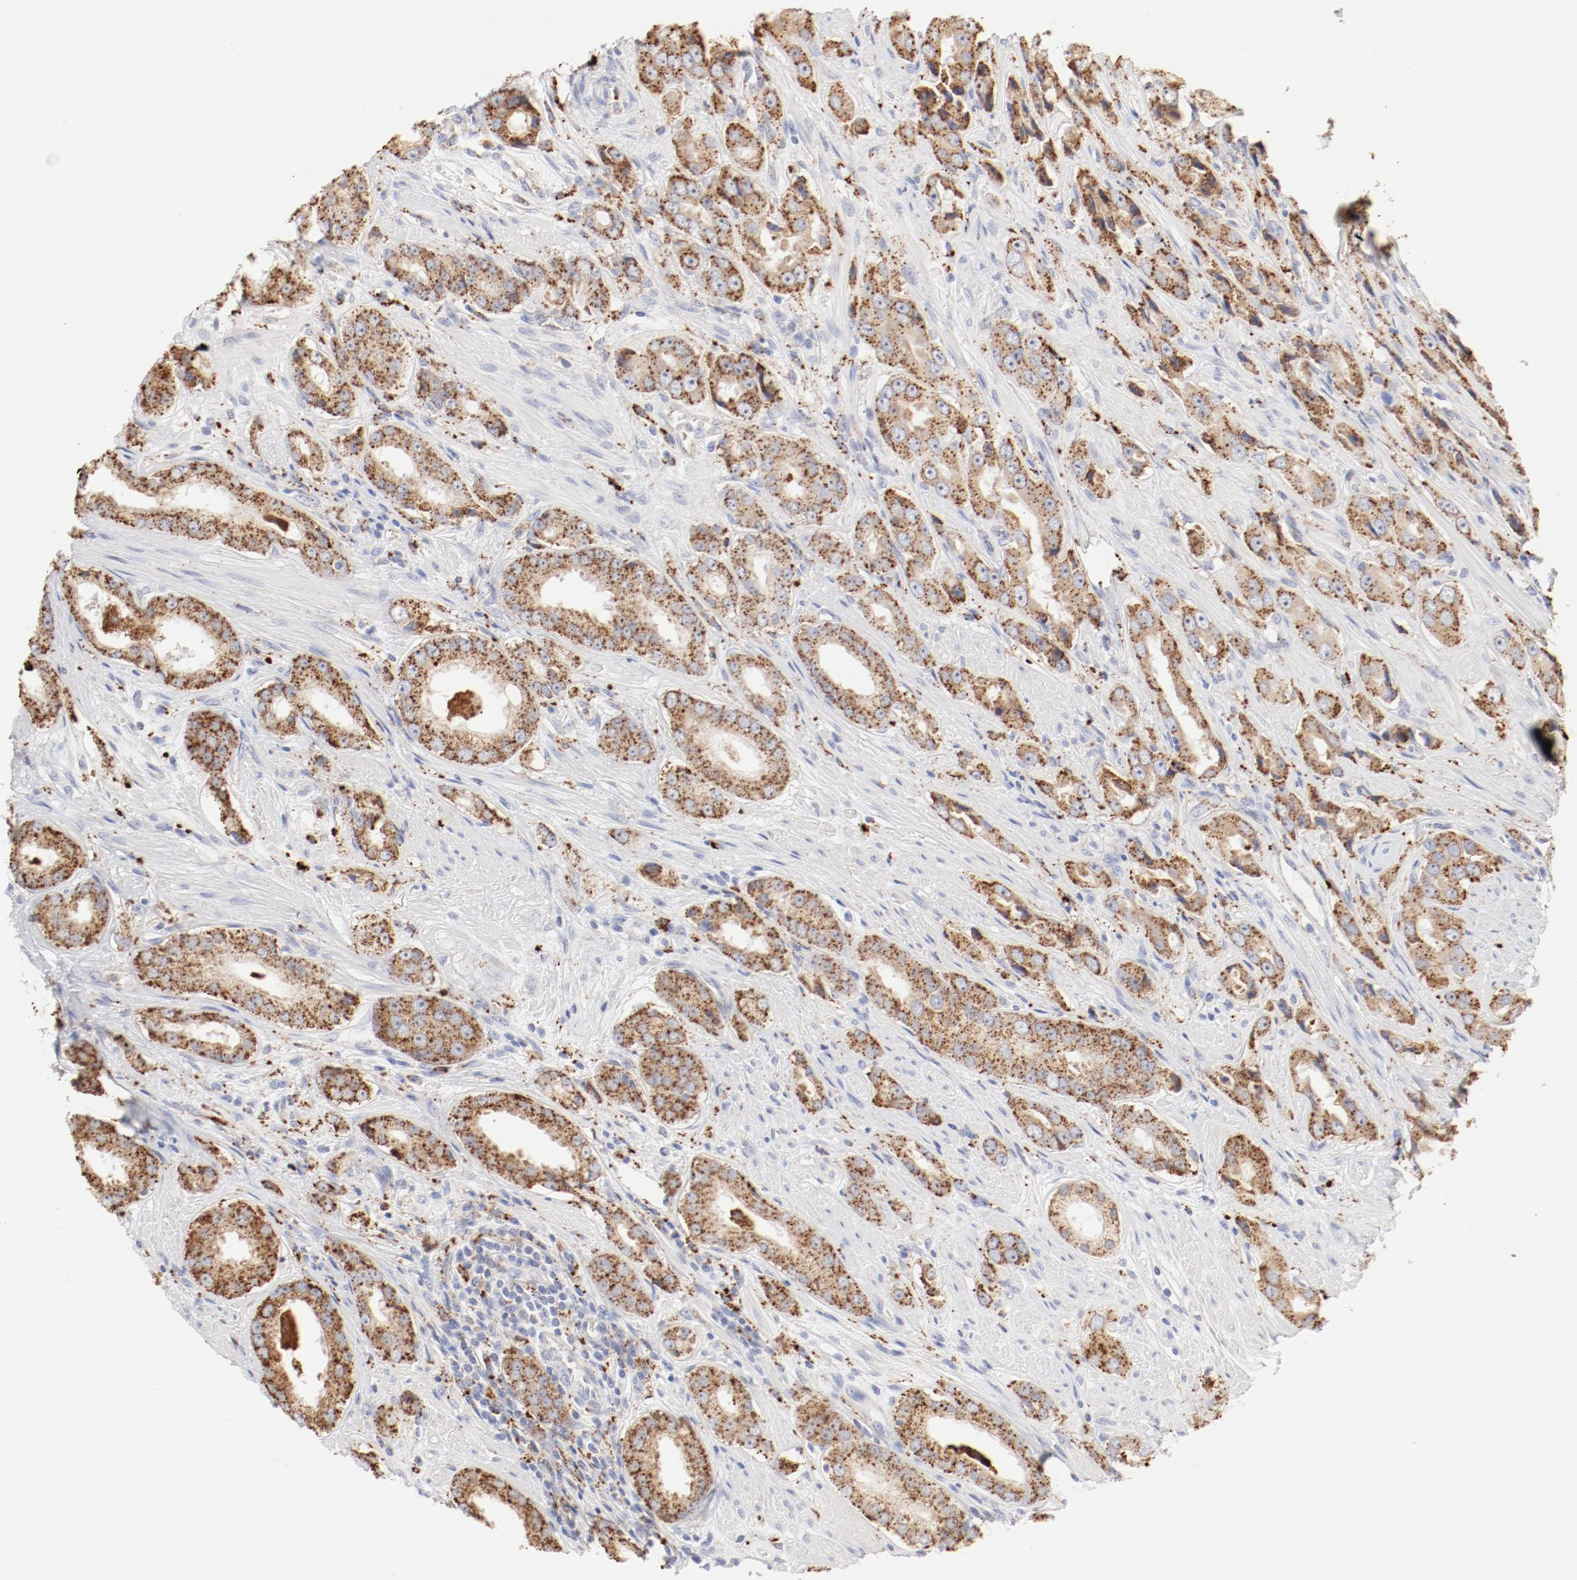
{"staining": {"intensity": "moderate", "quantity": ">75%", "location": "cytoplasmic/membranous"}, "tissue": "prostate cancer", "cell_type": "Tumor cells", "image_type": "cancer", "snomed": [{"axis": "morphology", "description": "Adenocarcinoma, Medium grade"}, {"axis": "topography", "description": "Prostate"}], "caption": "The histopathology image shows immunohistochemical staining of prostate cancer. There is moderate cytoplasmic/membranous staining is seen in approximately >75% of tumor cells.", "gene": "CTSH", "patient": {"sex": "male", "age": 53}}